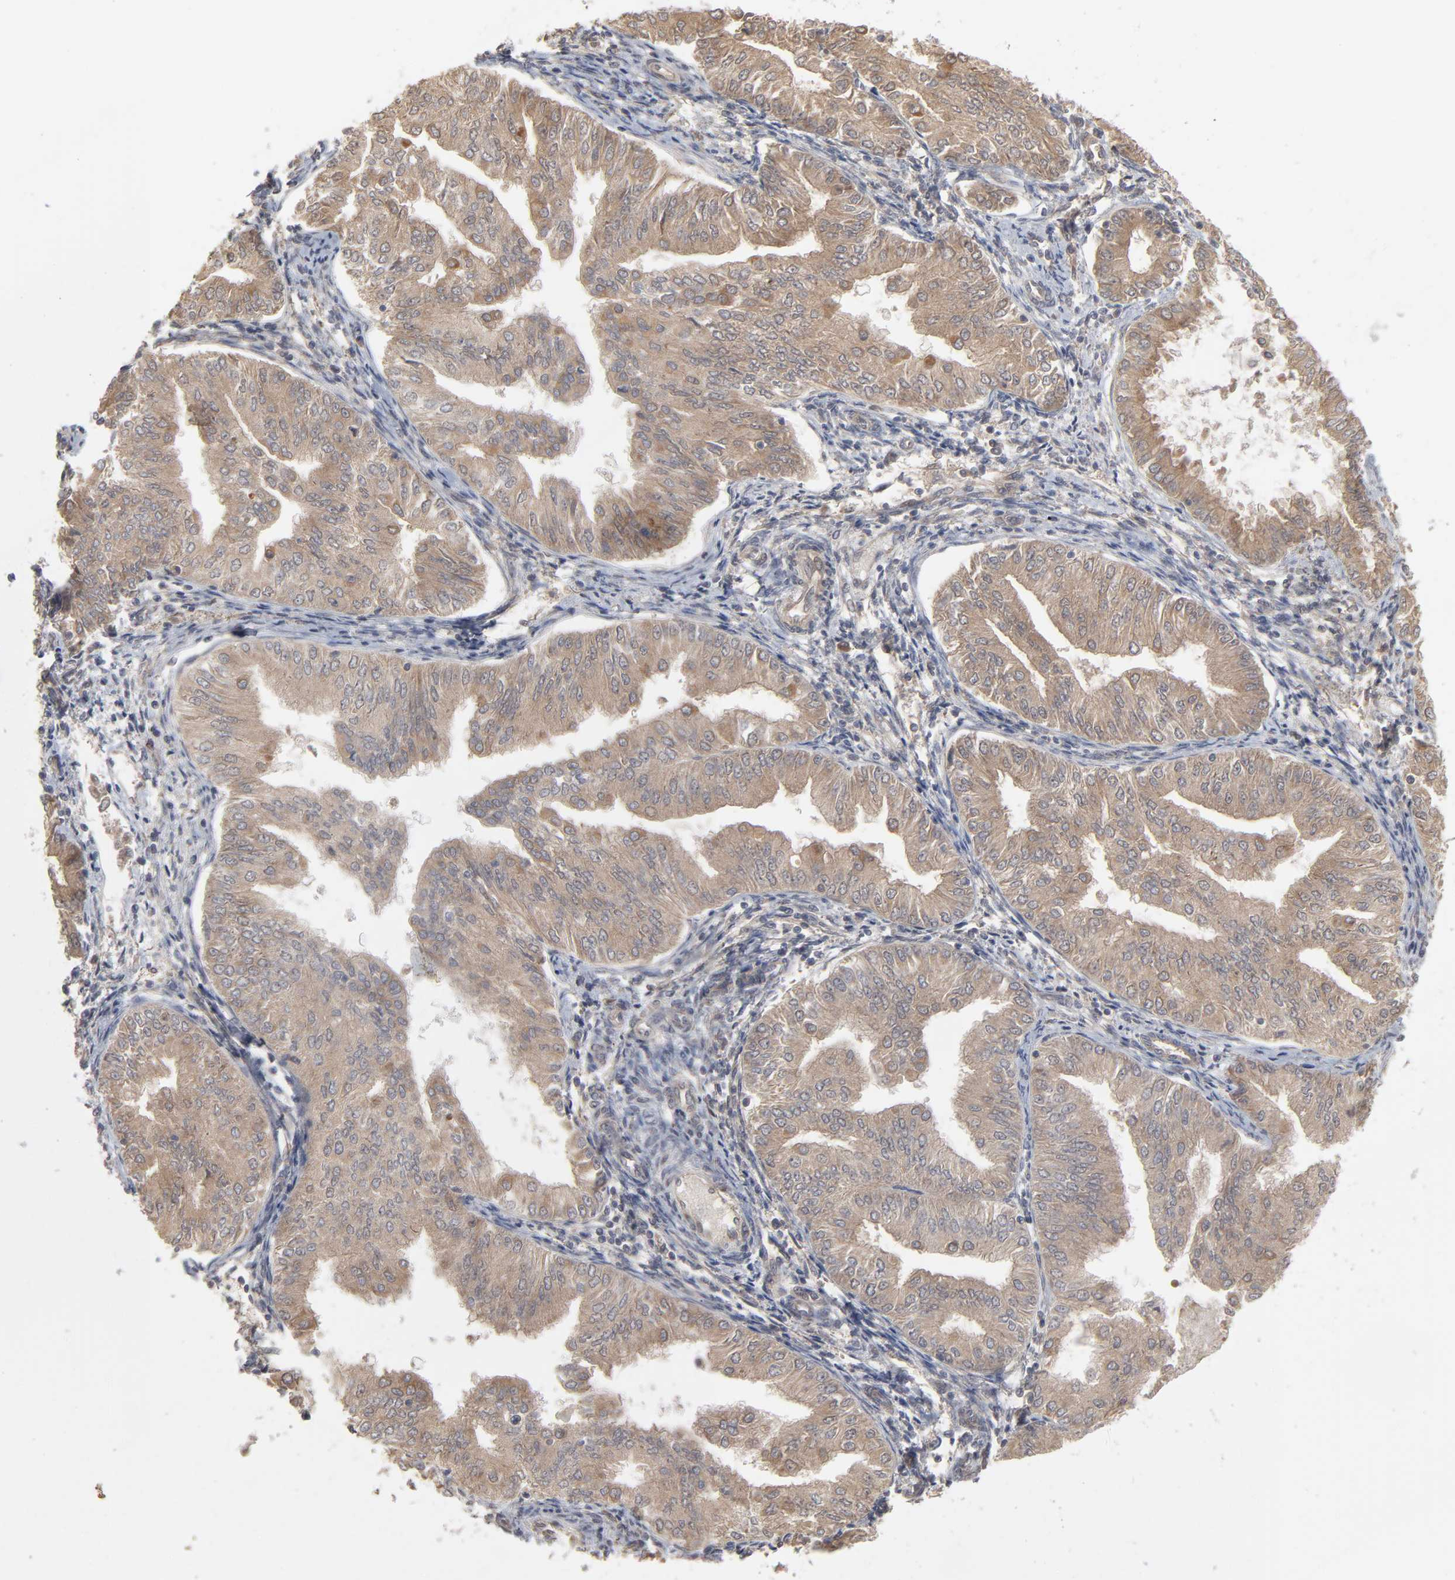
{"staining": {"intensity": "weak", "quantity": ">75%", "location": "cytoplasmic/membranous"}, "tissue": "endometrial cancer", "cell_type": "Tumor cells", "image_type": "cancer", "snomed": [{"axis": "morphology", "description": "Adenocarcinoma, NOS"}, {"axis": "topography", "description": "Endometrium"}], "caption": "Brown immunohistochemical staining in endometrial cancer (adenocarcinoma) exhibits weak cytoplasmic/membranous staining in about >75% of tumor cells.", "gene": "SCFD1", "patient": {"sex": "female", "age": 53}}